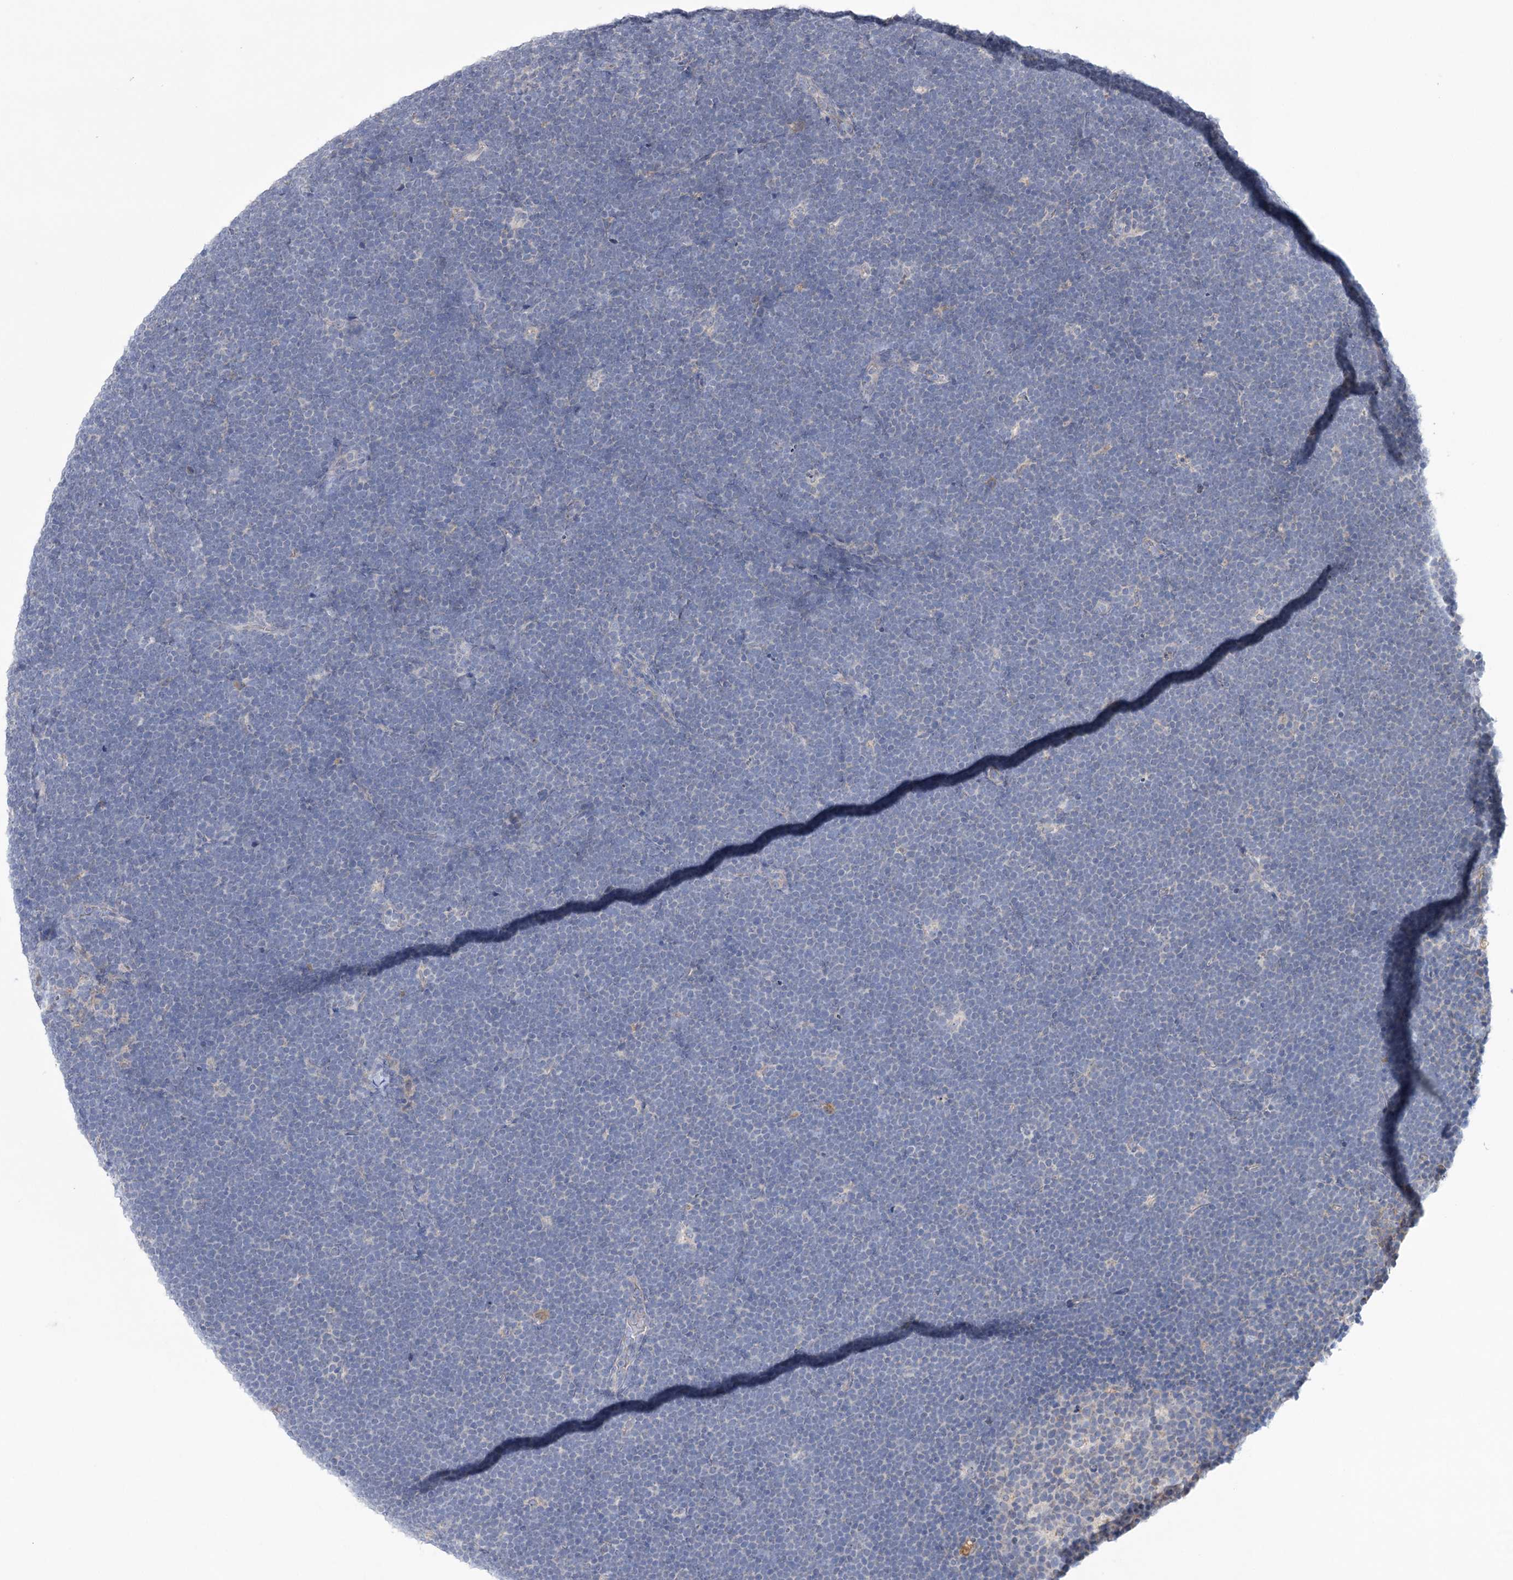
{"staining": {"intensity": "negative", "quantity": "none", "location": "none"}, "tissue": "lymphoma", "cell_type": "Tumor cells", "image_type": "cancer", "snomed": [{"axis": "morphology", "description": "Malignant lymphoma, non-Hodgkin's type, High grade"}, {"axis": "topography", "description": "Lymph node"}], "caption": "Human lymphoma stained for a protein using immunohistochemistry (IHC) reveals no expression in tumor cells.", "gene": "MTCH2", "patient": {"sex": "male", "age": 13}}